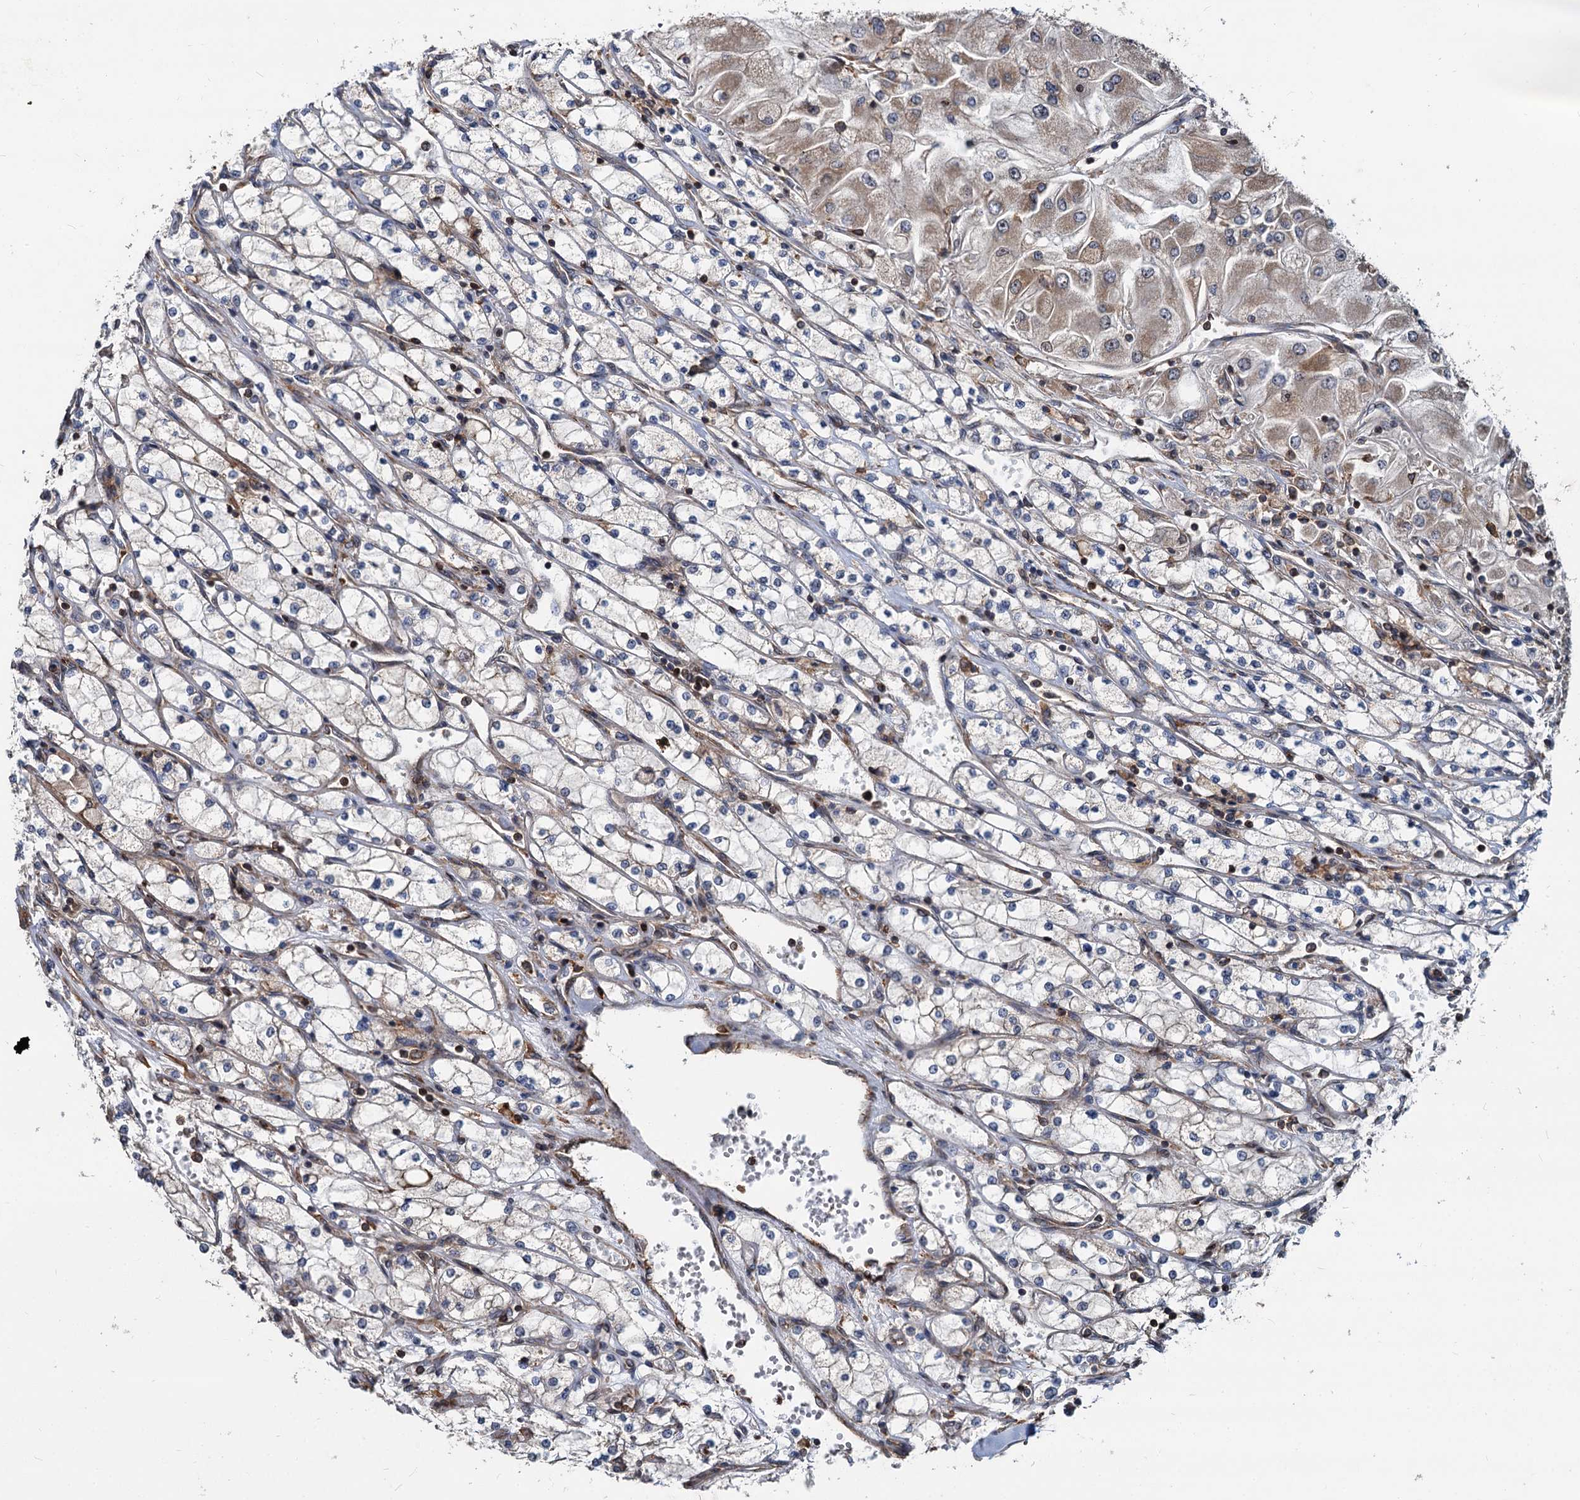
{"staining": {"intensity": "moderate", "quantity": "<25%", "location": "cytoplasmic/membranous"}, "tissue": "renal cancer", "cell_type": "Tumor cells", "image_type": "cancer", "snomed": [{"axis": "morphology", "description": "Adenocarcinoma, NOS"}, {"axis": "topography", "description": "Kidney"}], "caption": "Tumor cells exhibit low levels of moderate cytoplasmic/membranous positivity in approximately <25% of cells in renal adenocarcinoma.", "gene": "STIM1", "patient": {"sex": "male", "age": 80}}